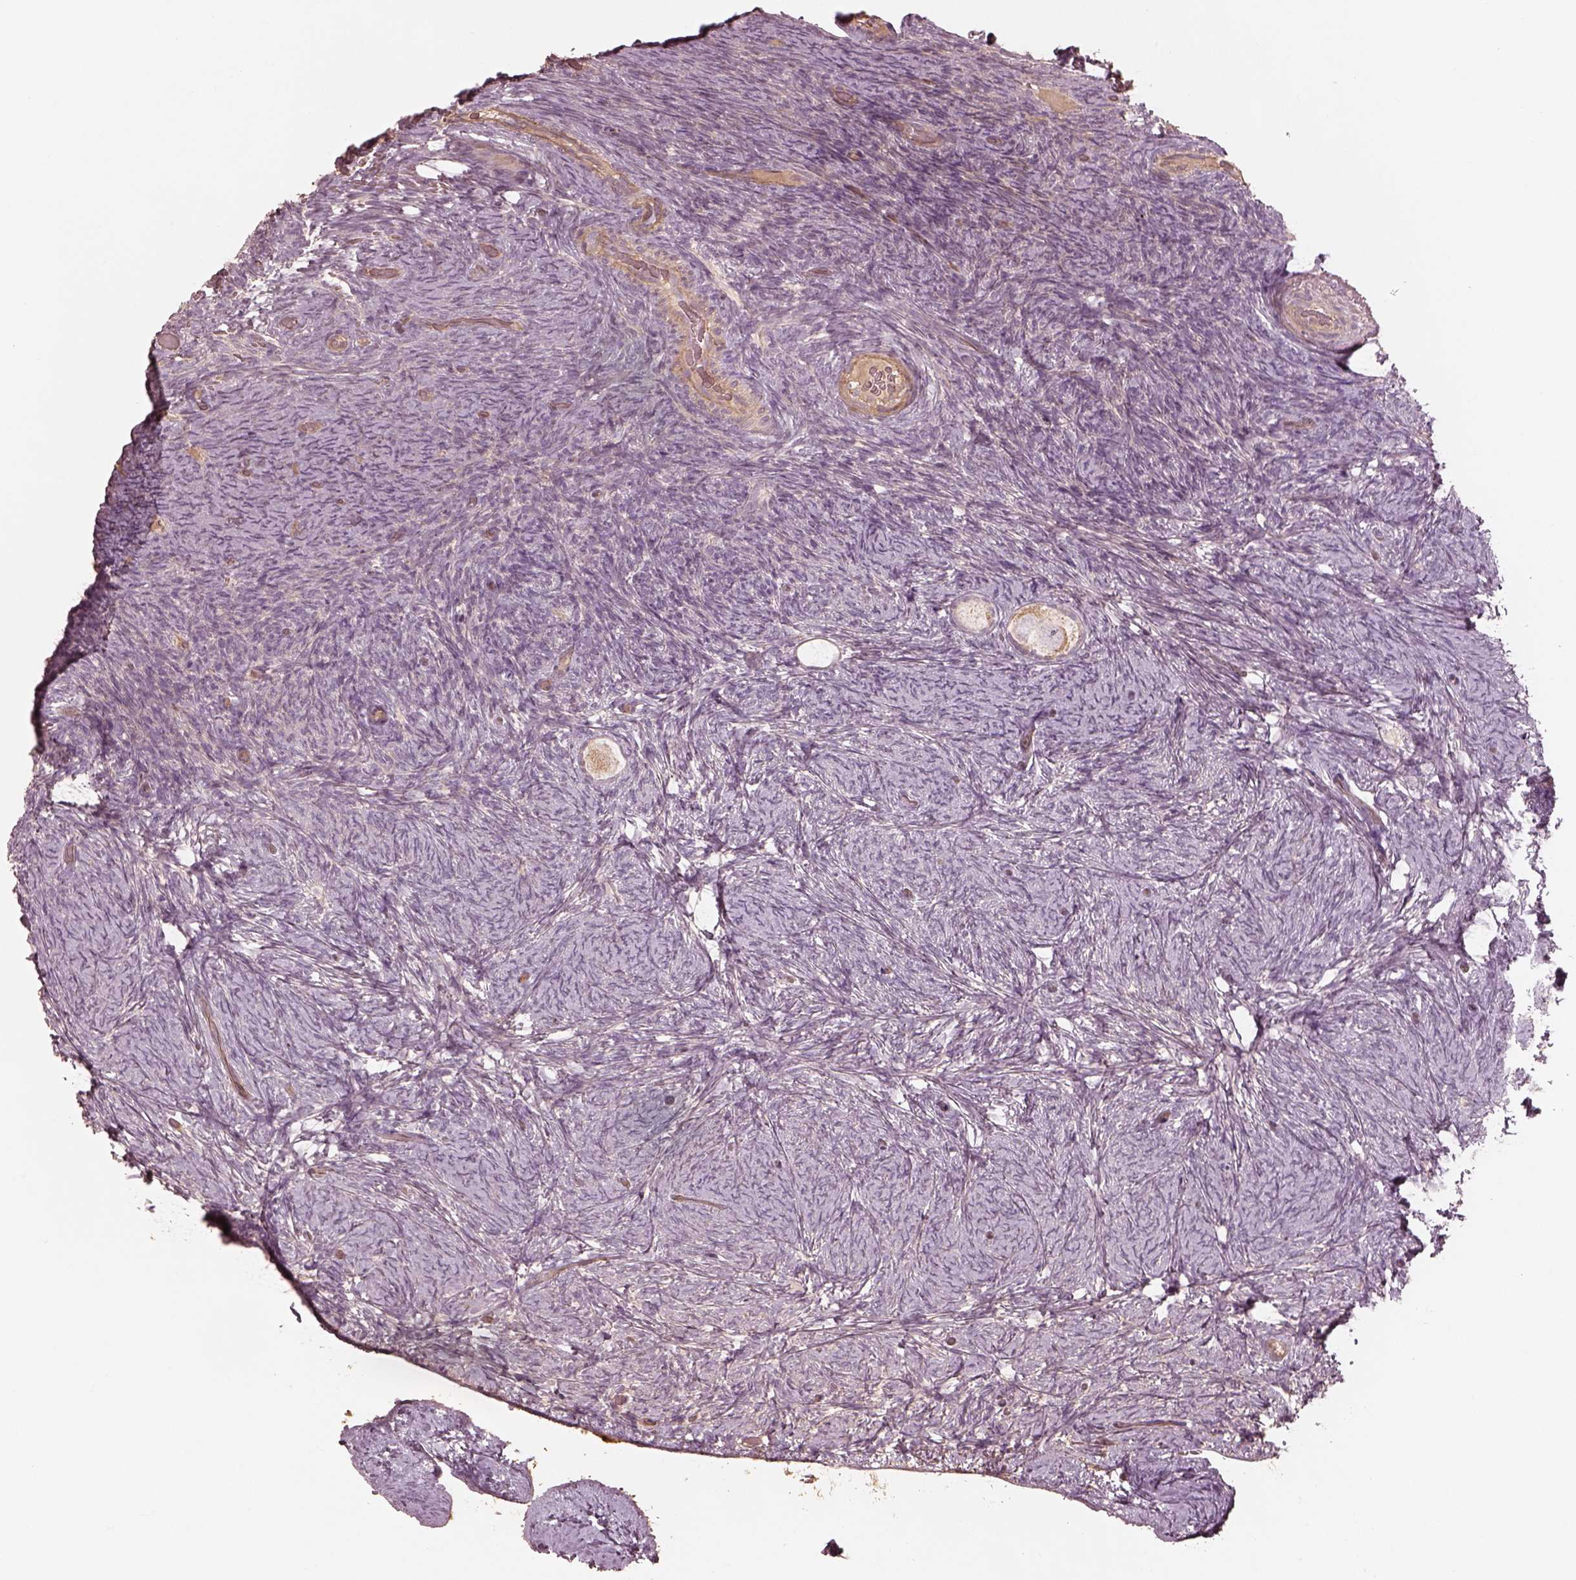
{"staining": {"intensity": "moderate", "quantity": ">75%", "location": "cytoplasmic/membranous"}, "tissue": "ovary", "cell_type": "Follicle cells", "image_type": "normal", "snomed": [{"axis": "morphology", "description": "Normal tissue, NOS"}, {"axis": "topography", "description": "Ovary"}], "caption": "DAB immunohistochemical staining of benign ovary shows moderate cytoplasmic/membranous protein positivity in about >75% of follicle cells.", "gene": "OTOGL", "patient": {"sex": "female", "age": 34}}